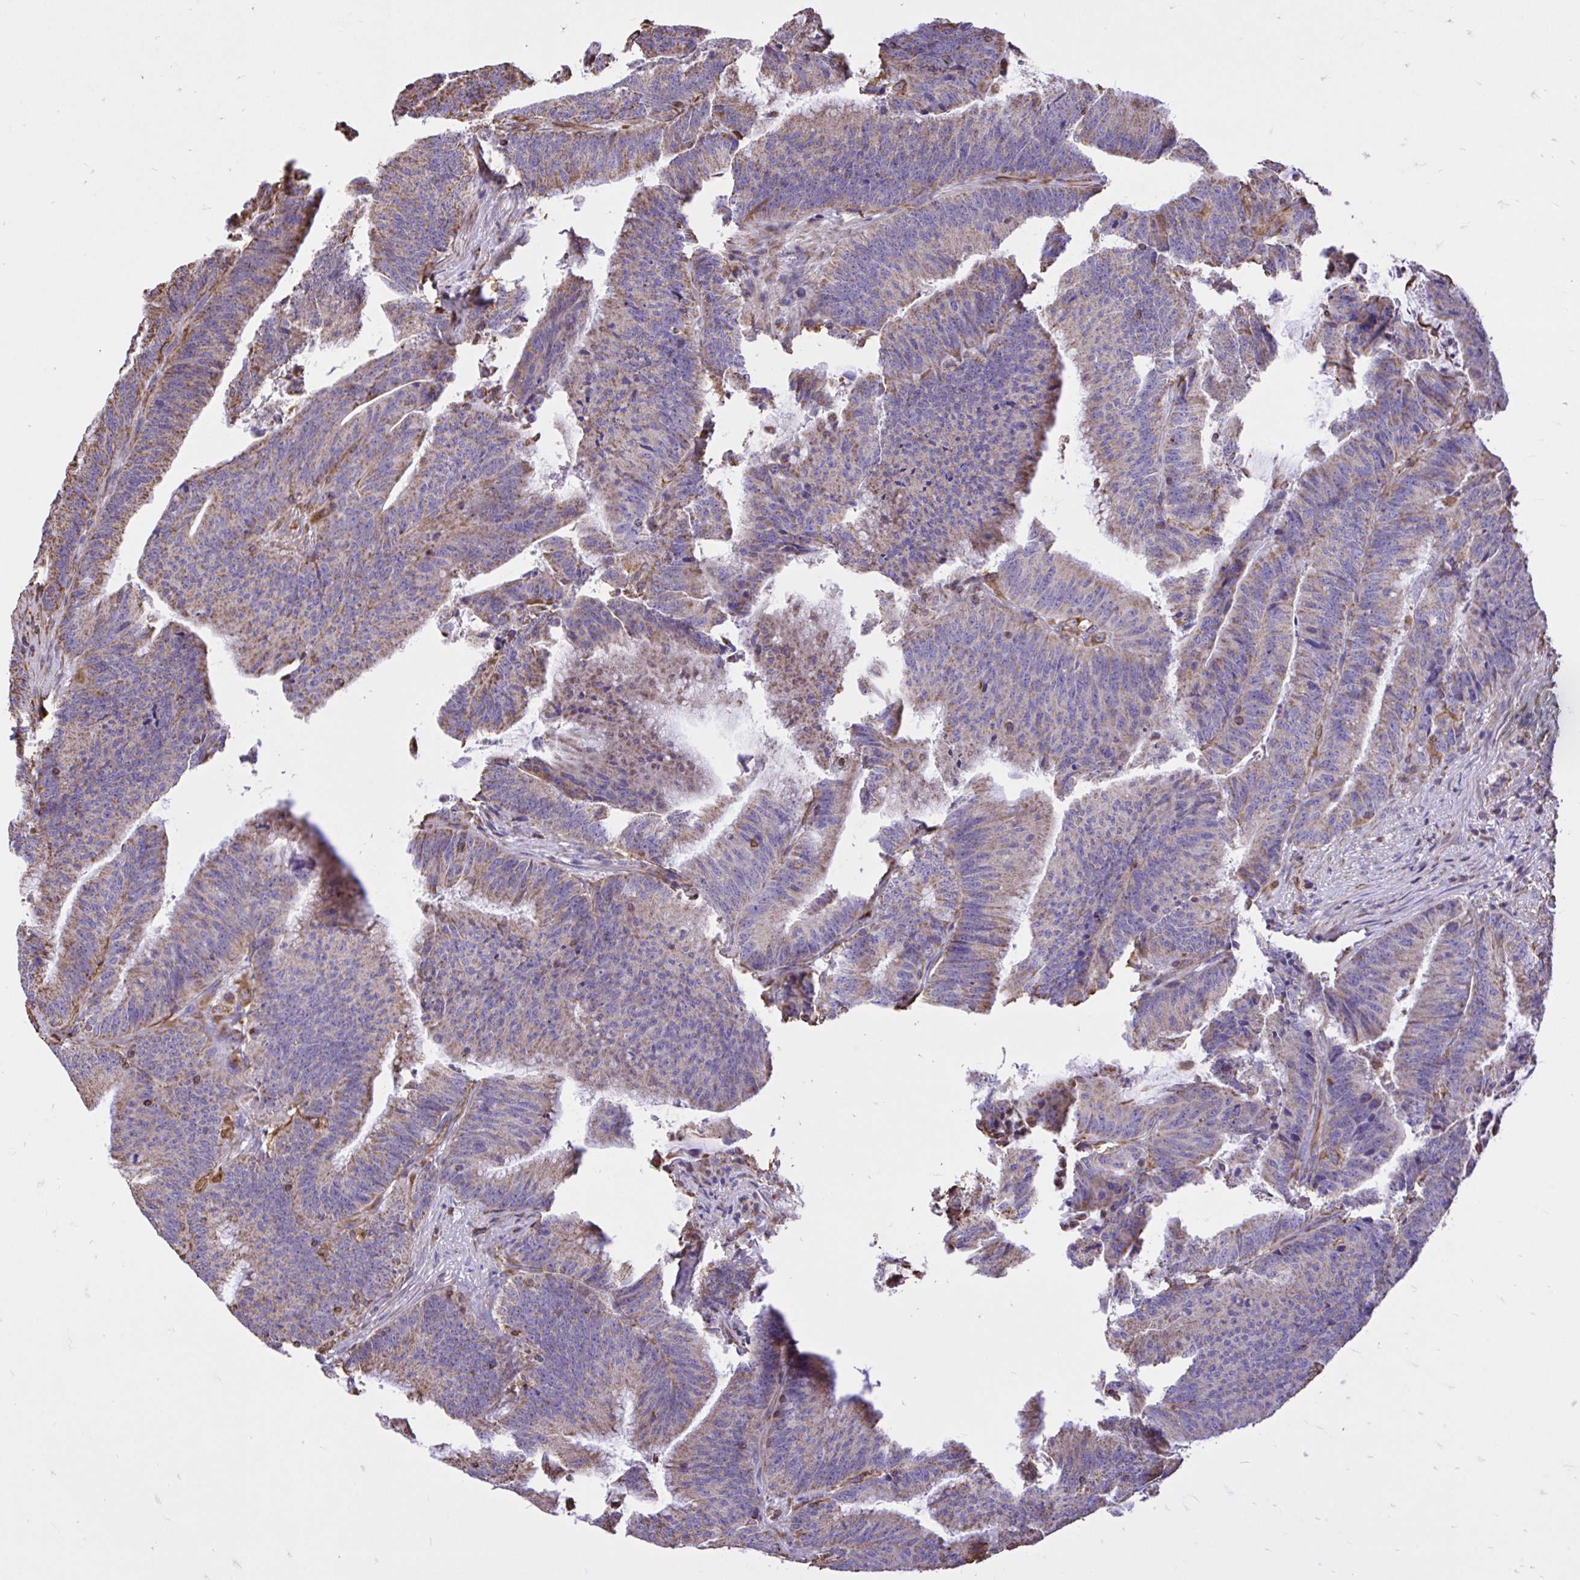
{"staining": {"intensity": "moderate", "quantity": "25%-75%", "location": "cytoplasmic/membranous"}, "tissue": "colorectal cancer", "cell_type": "Tumor cells", "image_type": "cancer", "snomed": [{"axis": "morphology", "description": "Adenocarcinoma, NOS"}, {"axis": "topography", "description": "Colon"}], "caption": "Immunohistochemical staining of human colorectal cancer shows medium levels of moderate cytoplasmic/membranous positivity in about 25%-75% of tumor cells.", "gene": "RNF103", "patient": {"sex": "female", "age": 78}}